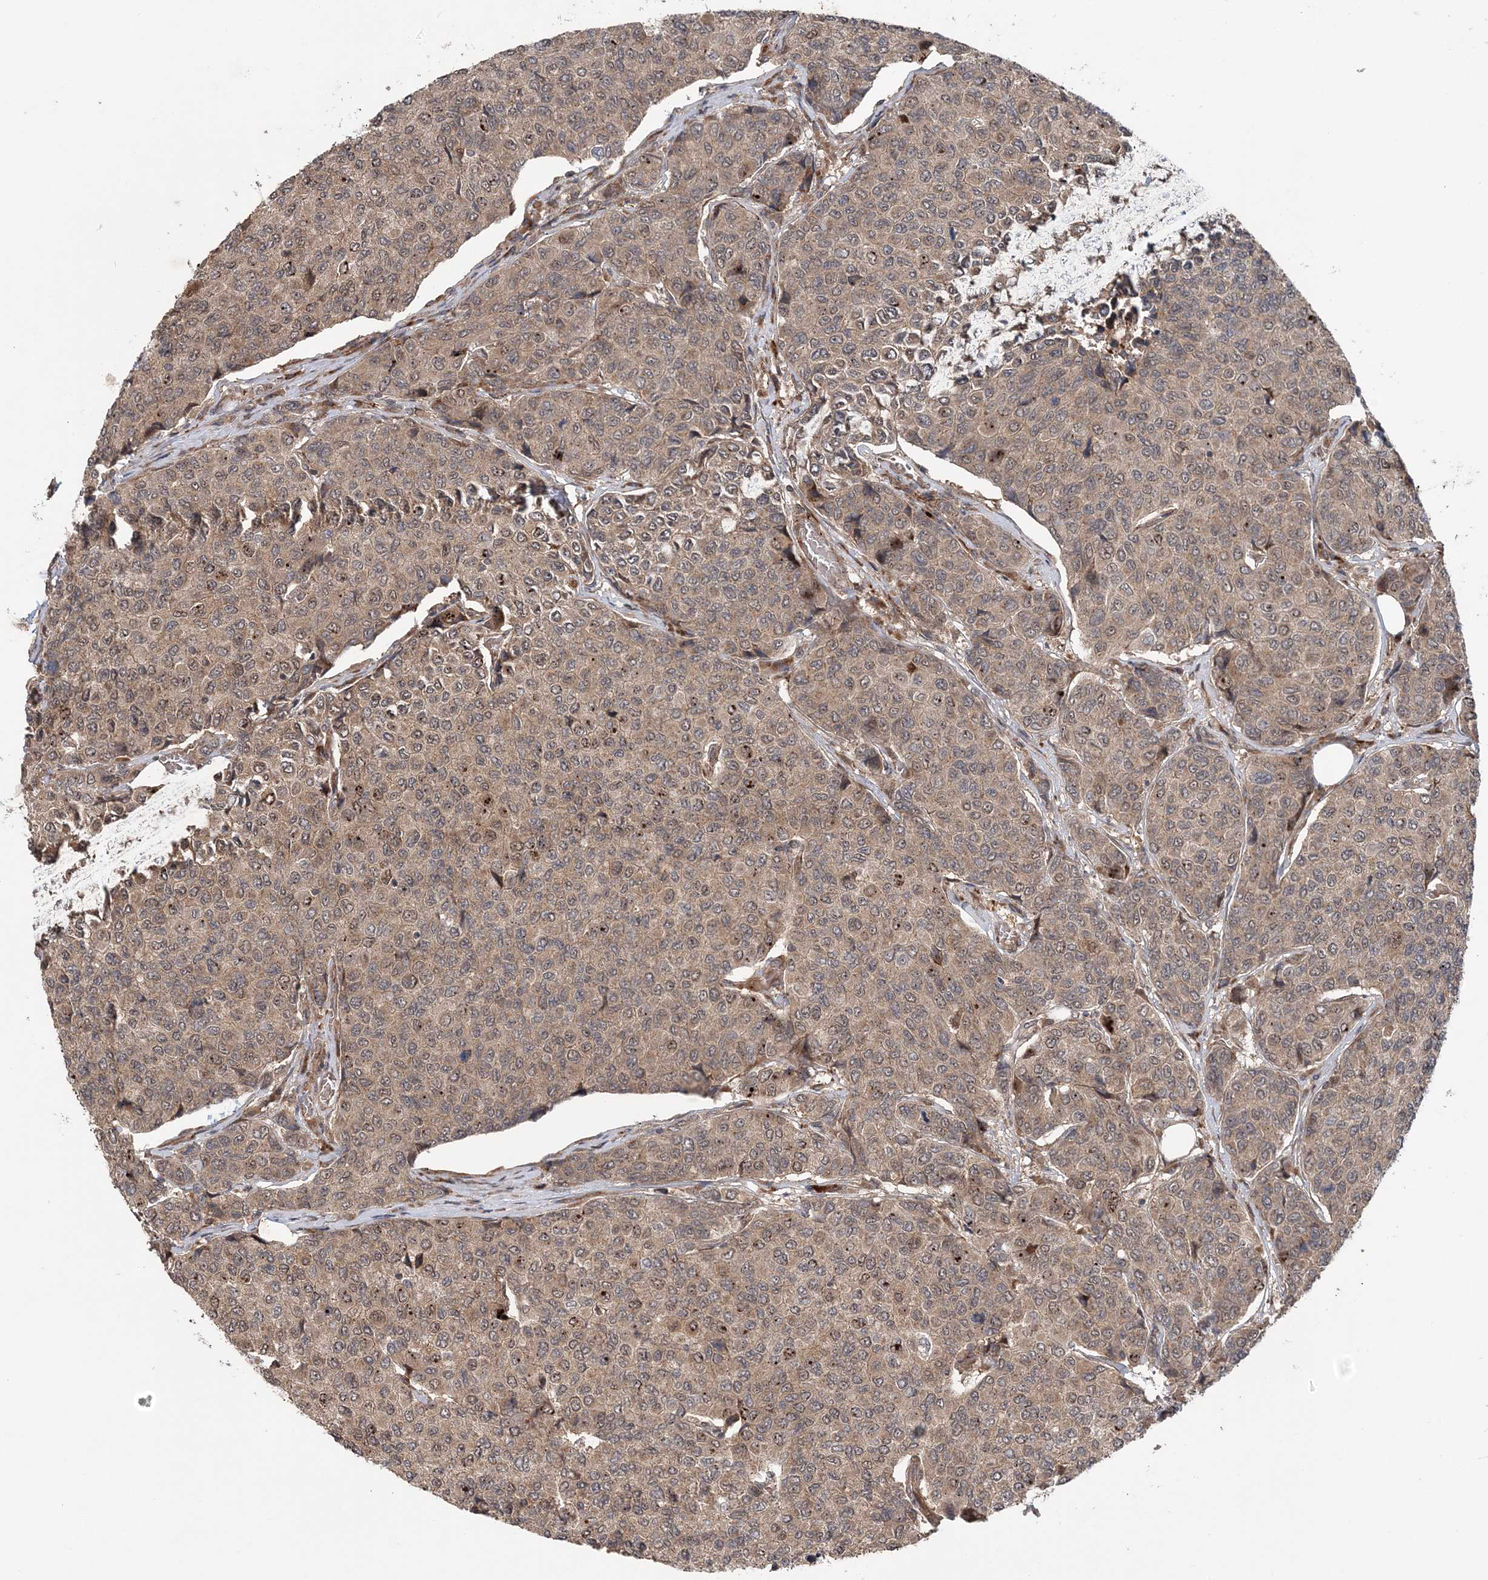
{"staining": {"intensity": "weak", "quantity": ">75%", "location": "cytoplasmic/membranous"}, "tissue": "breast cancer", "cell_type": "Tumor cells", "image_type": "cancer", "snomed": [{"axis": "morphology", "description": "Duct carcinoma"}, {"axis": "topography", "description": "Breast"}], "caption": "Human breast infiltrating ductal carcinoma stained for a protein (brown) shows weak cytoplasmic/membranous positive staining in approximately >75% of tumor cells.", "gene": "UBTD2", "patient": {"sex": "female", "age": 55}}